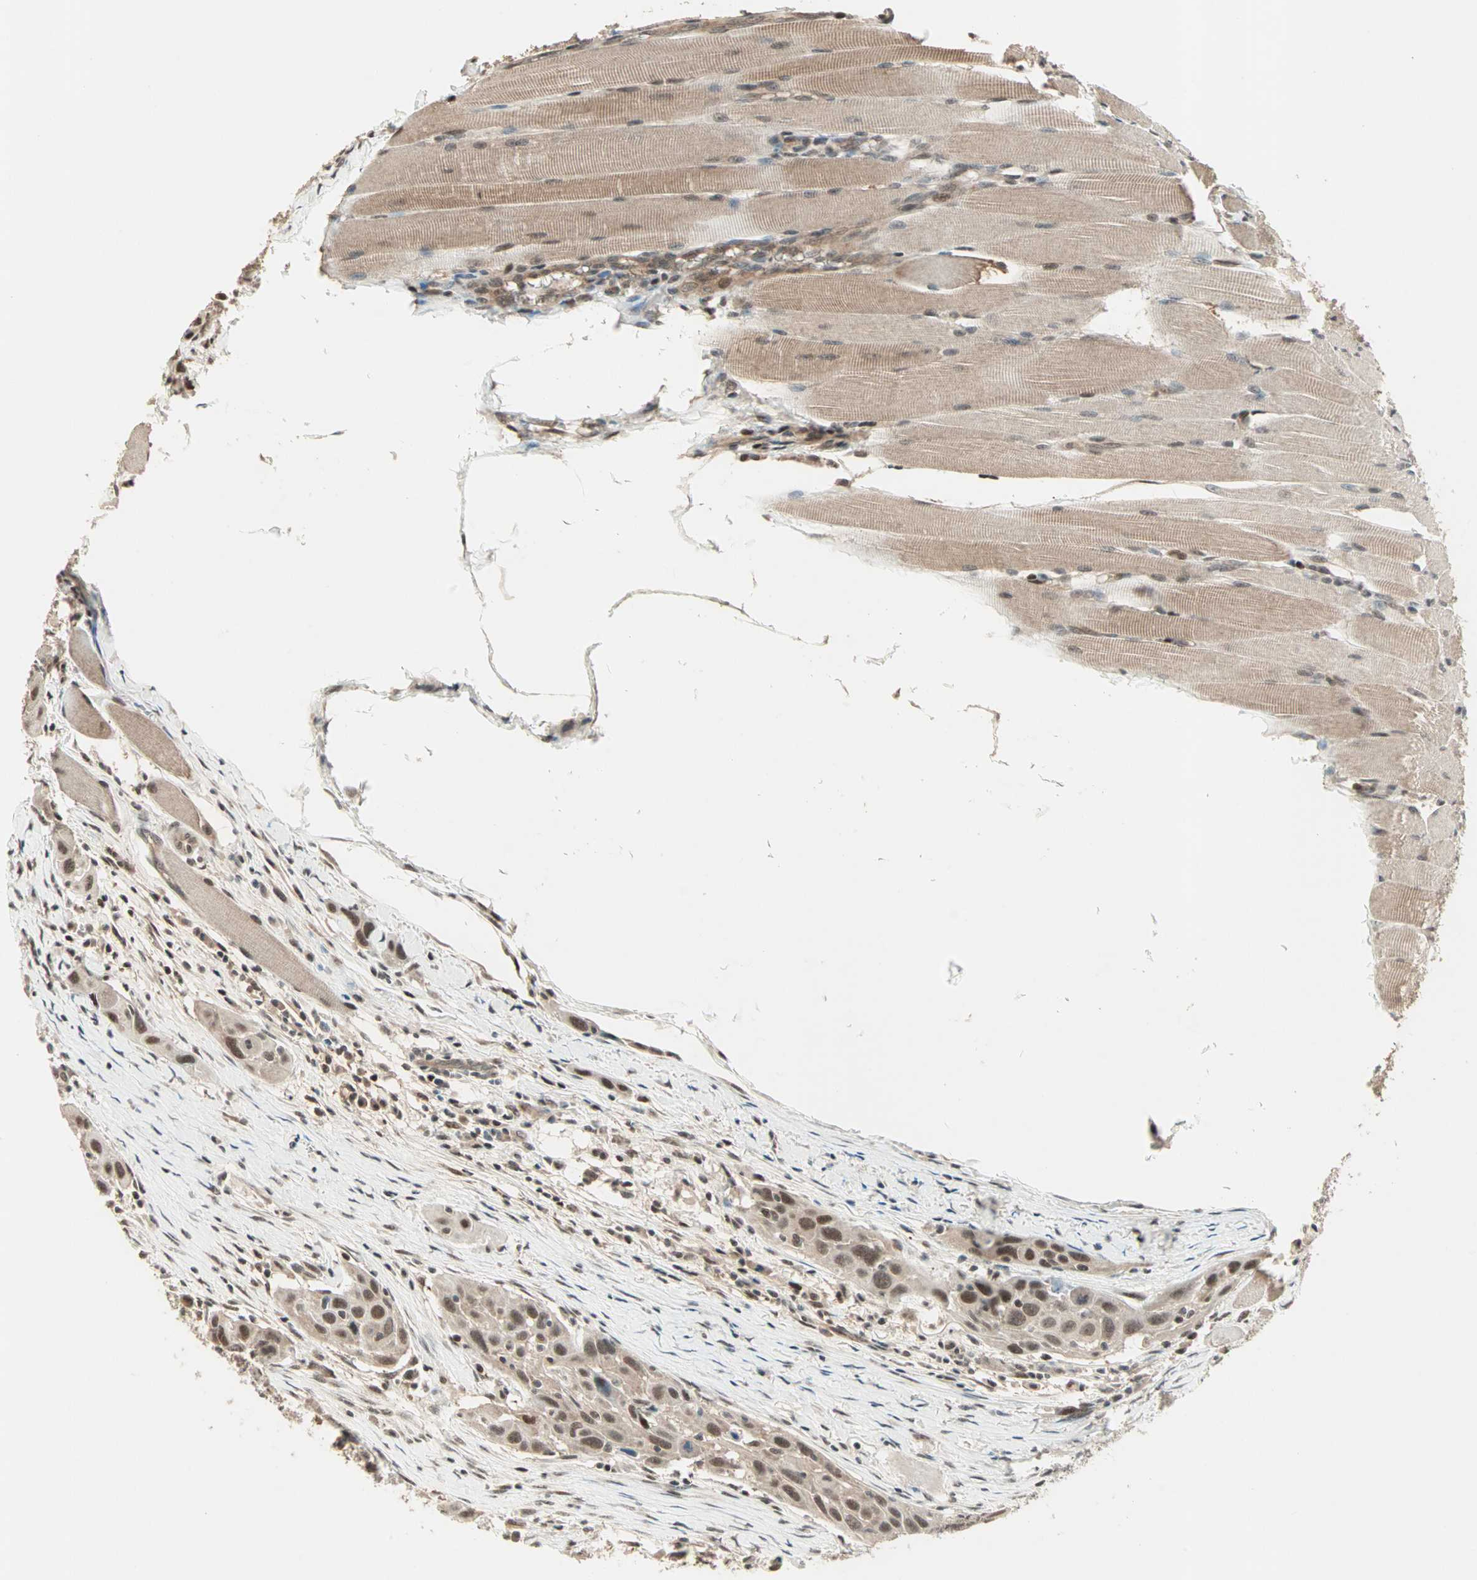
{"staining": {"intensity": "moderate", "quantity": ">75%", "location": "nuclear"}, "tissue": "head and neck cancer", "cell_type": "Tumor cells", "image_type": "cancer", "snomed": [{"axis": "morphology", "description": "Squamous cell carcinoma, NOS"}, {"axis": "topography", "description": "Oral tissue"}, {"axis": "topography", "description": "Head-Neck"}], "caption": "Immunohistochemistry image of neoplastic tissue: human squamous cell carcinoma (head and neck) stained using immunohistochemistry (IHC) shows medium levels of moderate protein expression localized specifically in the nuclear of tumor cells, appearing as a nuclear brown color.", "gene": "ZNF701", "patient": {"sex": "female", "age": 50}}